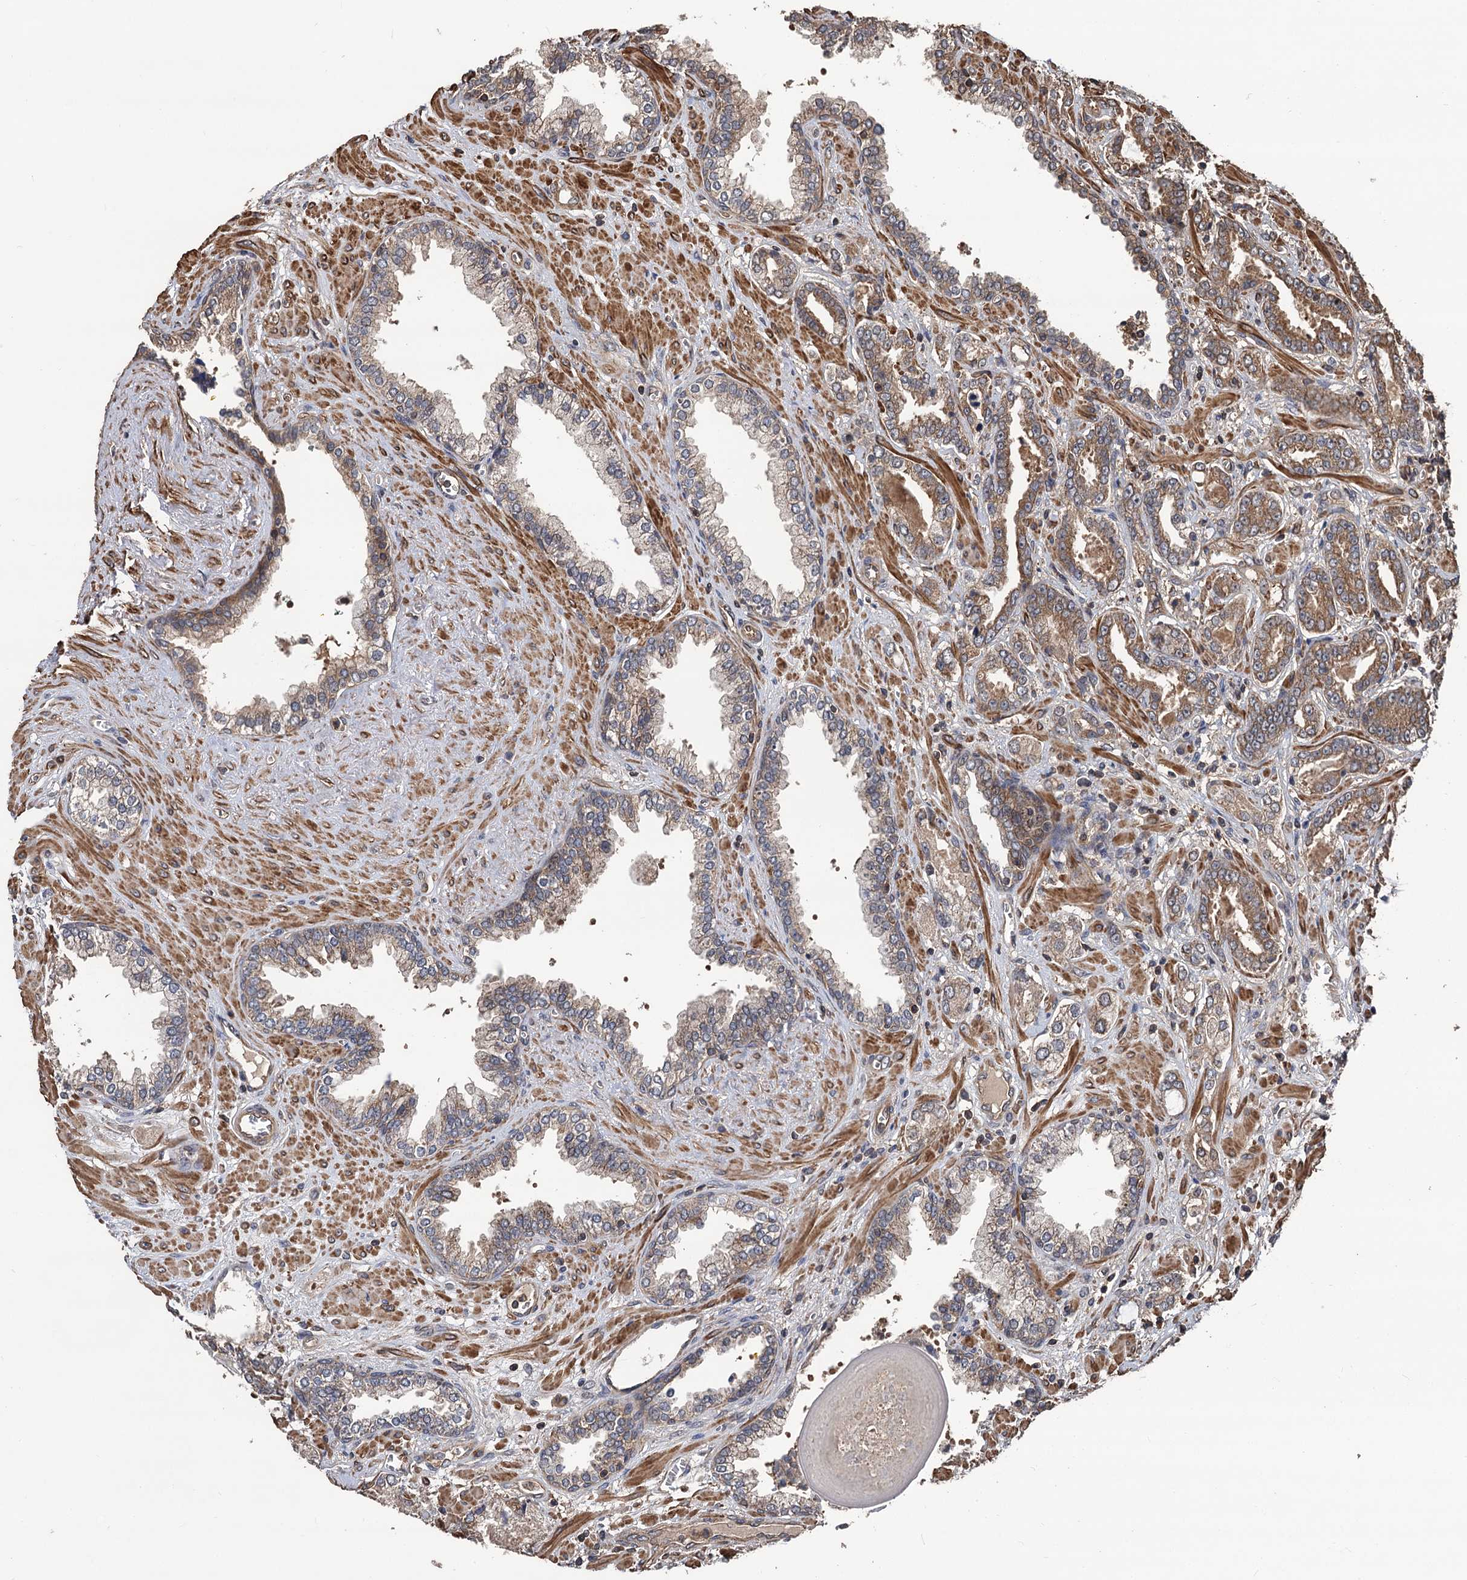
{"staining": {"intensity": "moderate", "quantity": ">75%", "location": "cytoplasmic/membranous"}, "tissue": "prostate cancer", "cell_type": "Tumor cells", "image_type": "cancer", "snomed": [{"axis": "morphology", "description": "Adenocarcinoma, High grade"}, {"axis": "topography", "description": "Prostate and seminal vesicle, NOS"}], "caption": "Immunohistochemistry photomicrograph of neoplastic tissue: prostate cancer (high-grade adenocarcinoma) stained using immunohistochemistry demonstrates medium levels of moderate protein expression localized specifically in the cytoplasmic/membranous of tumor cells, appearing as a cytoplasmic/membranous brown color.", "gene": "PPP4R1", "patient": {"sex": "male", "age": 67}}